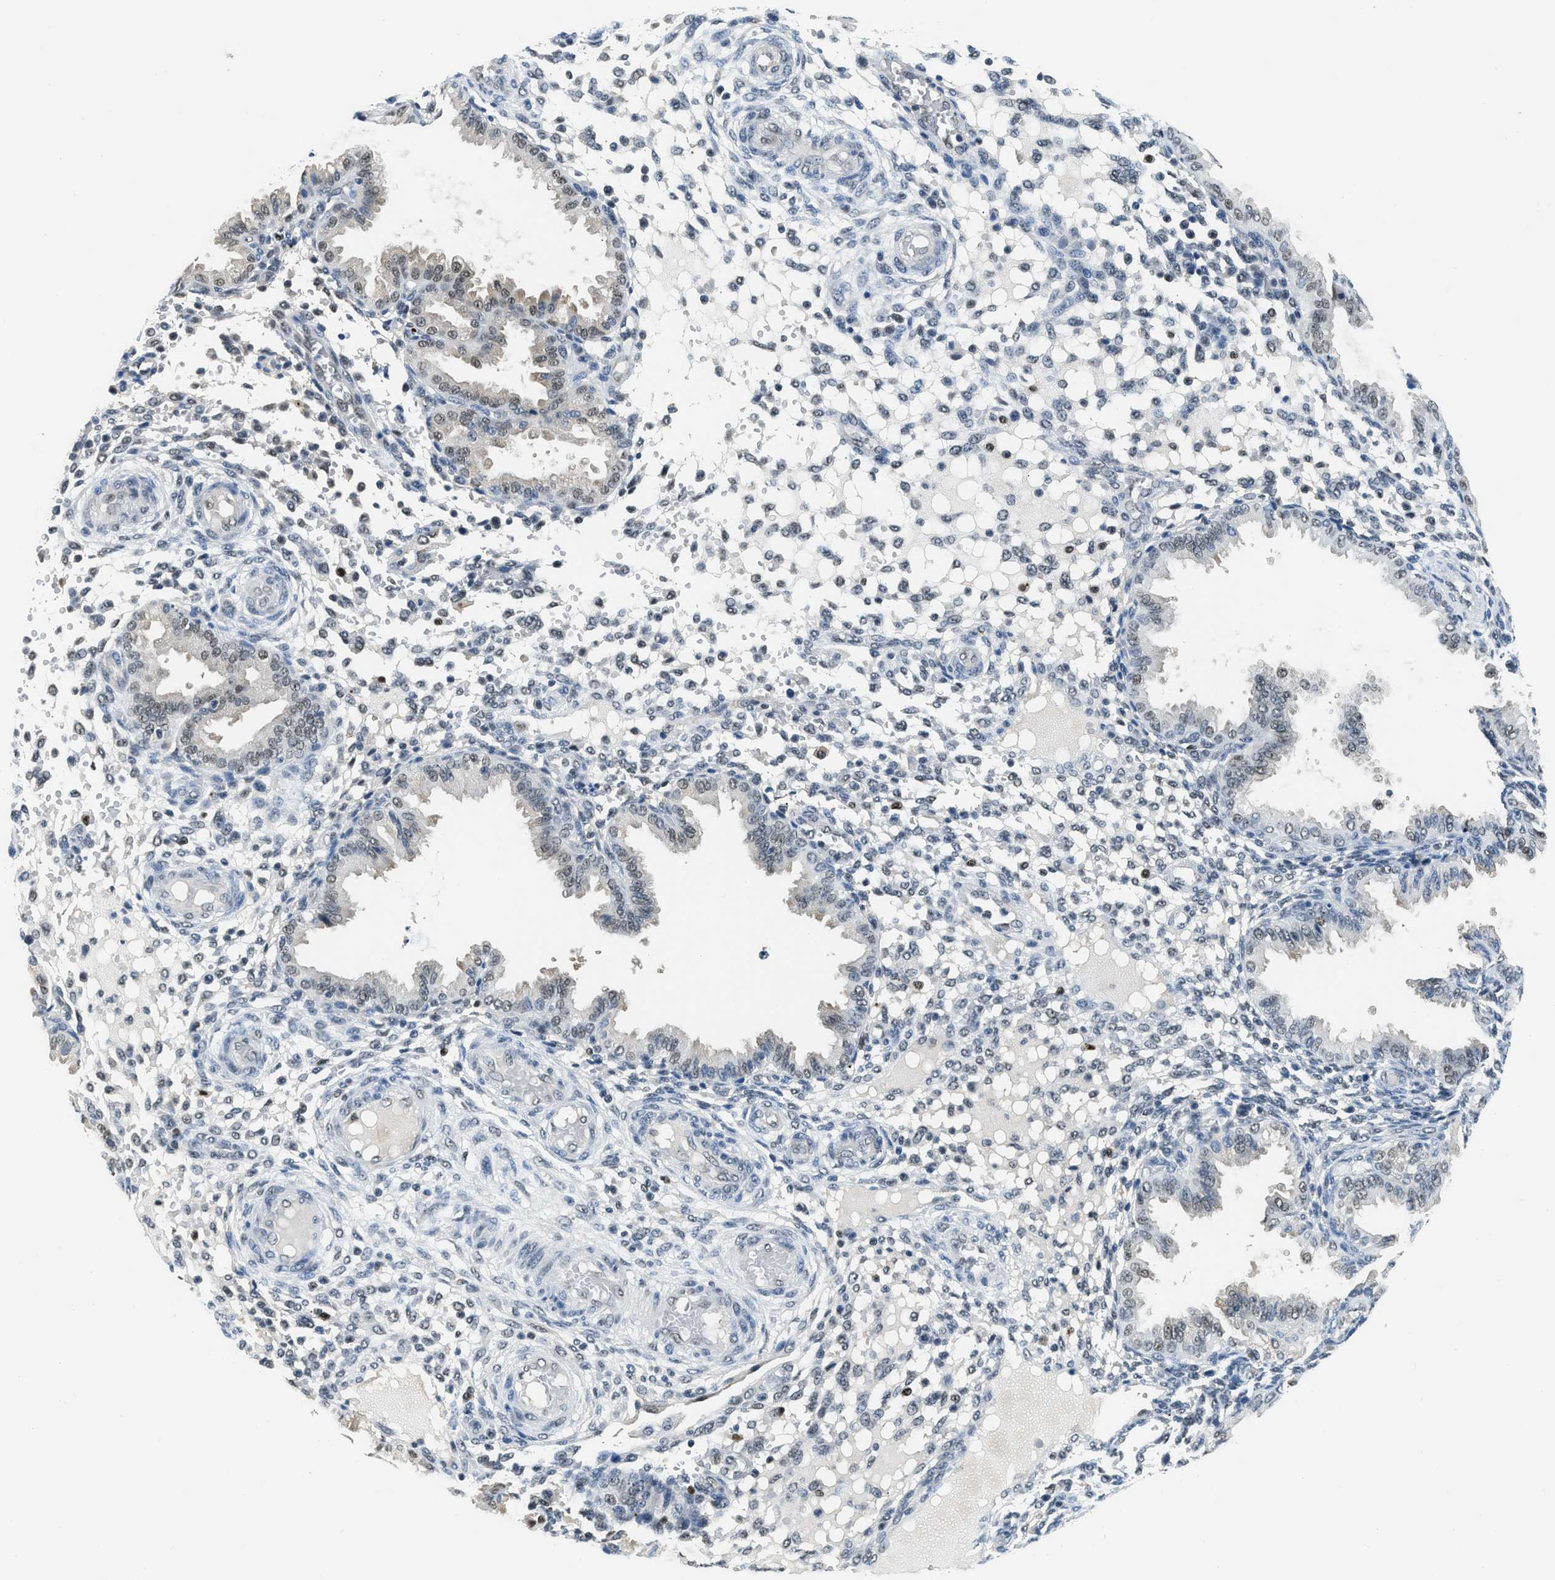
{"staining": {"intensity": "negative", "quantity": "none", "location": "none"}, "tissue": "endometrium", "cell_type": "Cells in endometrial stroma", "image_type": "normal", "snomed": [{"axis": "morphology", "description": "Normal tissue, NOS"}, {"axis": "topography", "description": "Endometrium"}], "caption": "High power microscopy micrograph of an immunohistochemistry (IHC) micrograph of unremarkable endometrium, revealing no significant staining in cells in endometrial stroma.", "gene": "ALX1", "patient": {"sex": "female", "age": 33}}